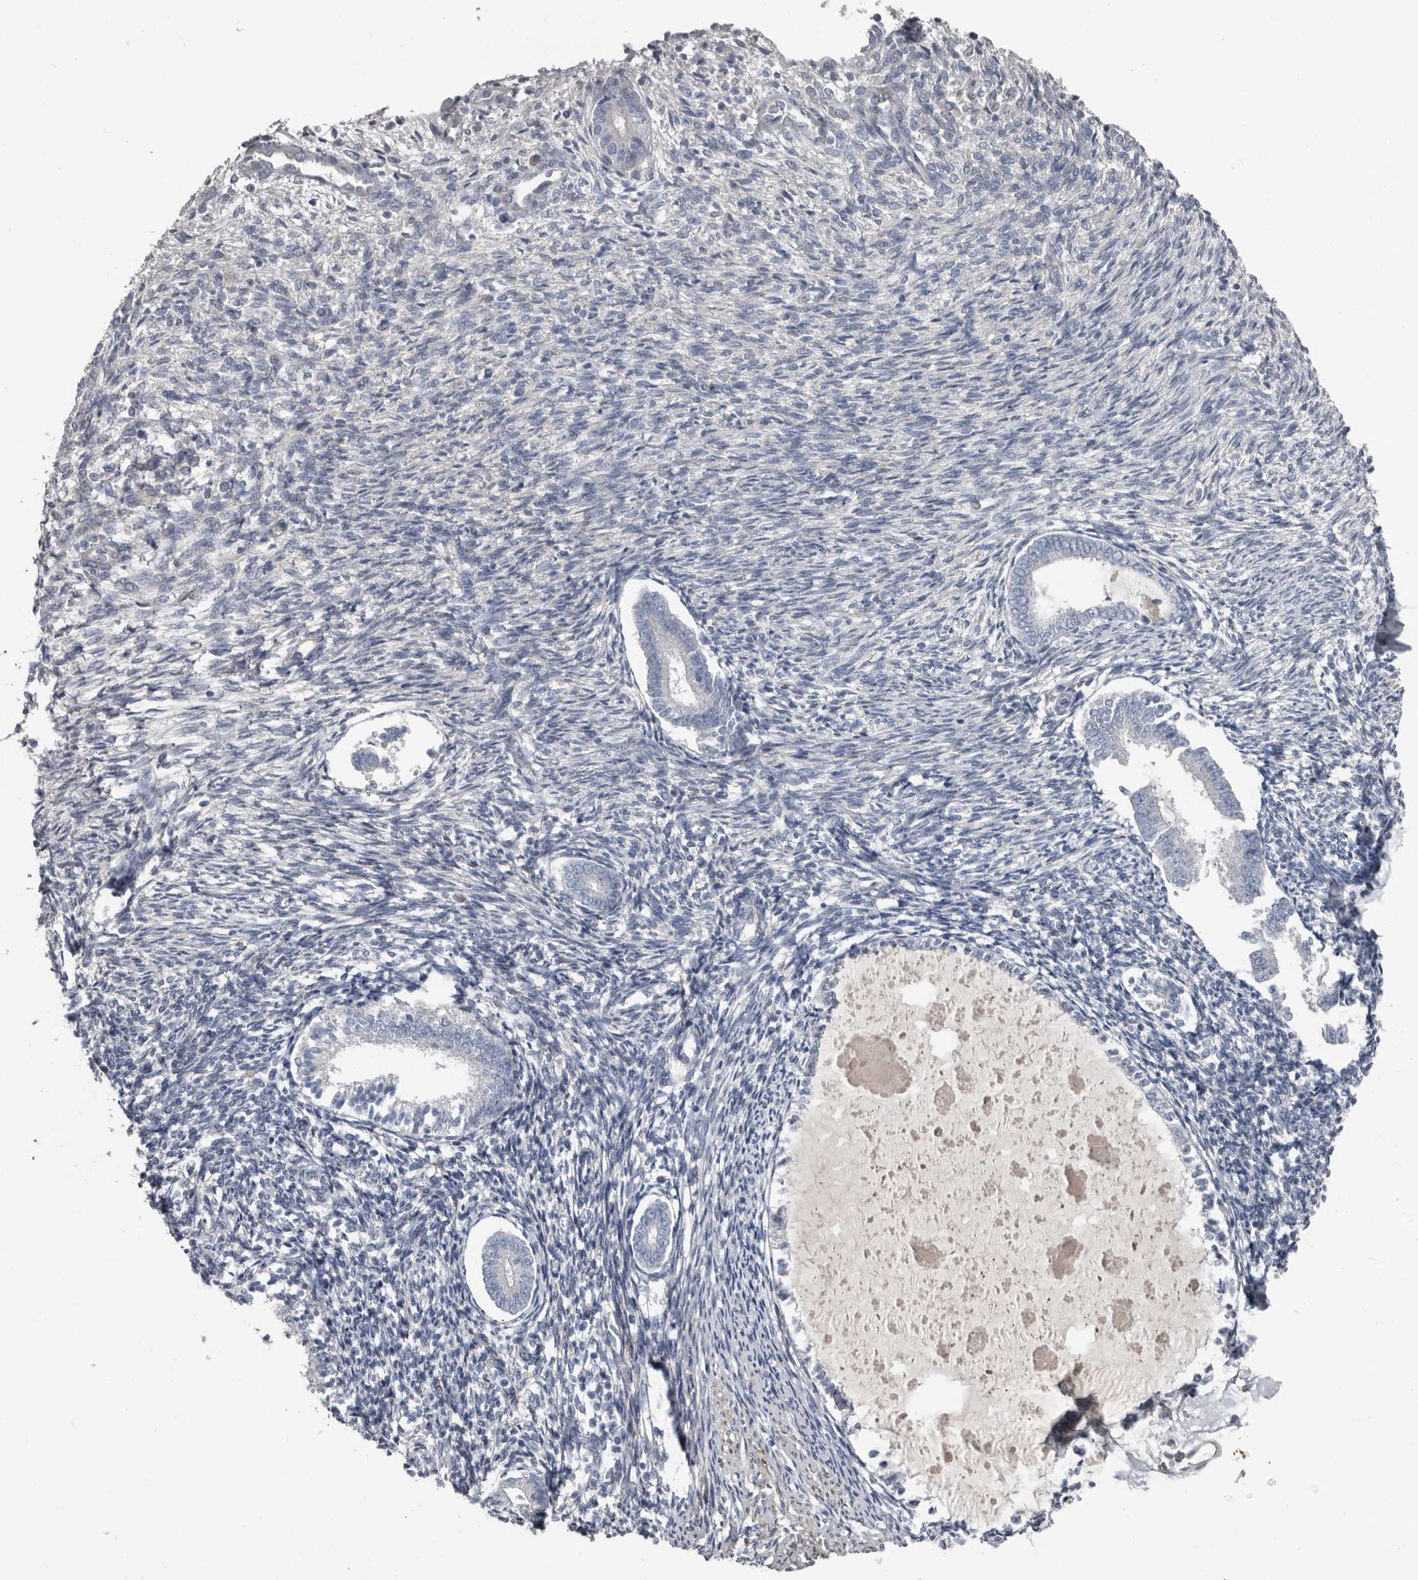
{"staining": {"intensity": "negative", "quantity": "none", "location": "none"}, "tissue": "endometrium", "cell_type": "Cells in endometrial stroma", "image_type": "normal", "snomed": [{"axis": "morphology", "description": "Normal tissue, NOS"}, {"axis": "topography", "description": "Endometrium"}], "caption": "Immunohistochemistry image of benign endometrium: human endometrium stained with DAB exhibits no significant protein positivity in cells in endometrial stroma.", "gene": "ZNF114", "patient": {"sex": "female", "age": 56}}